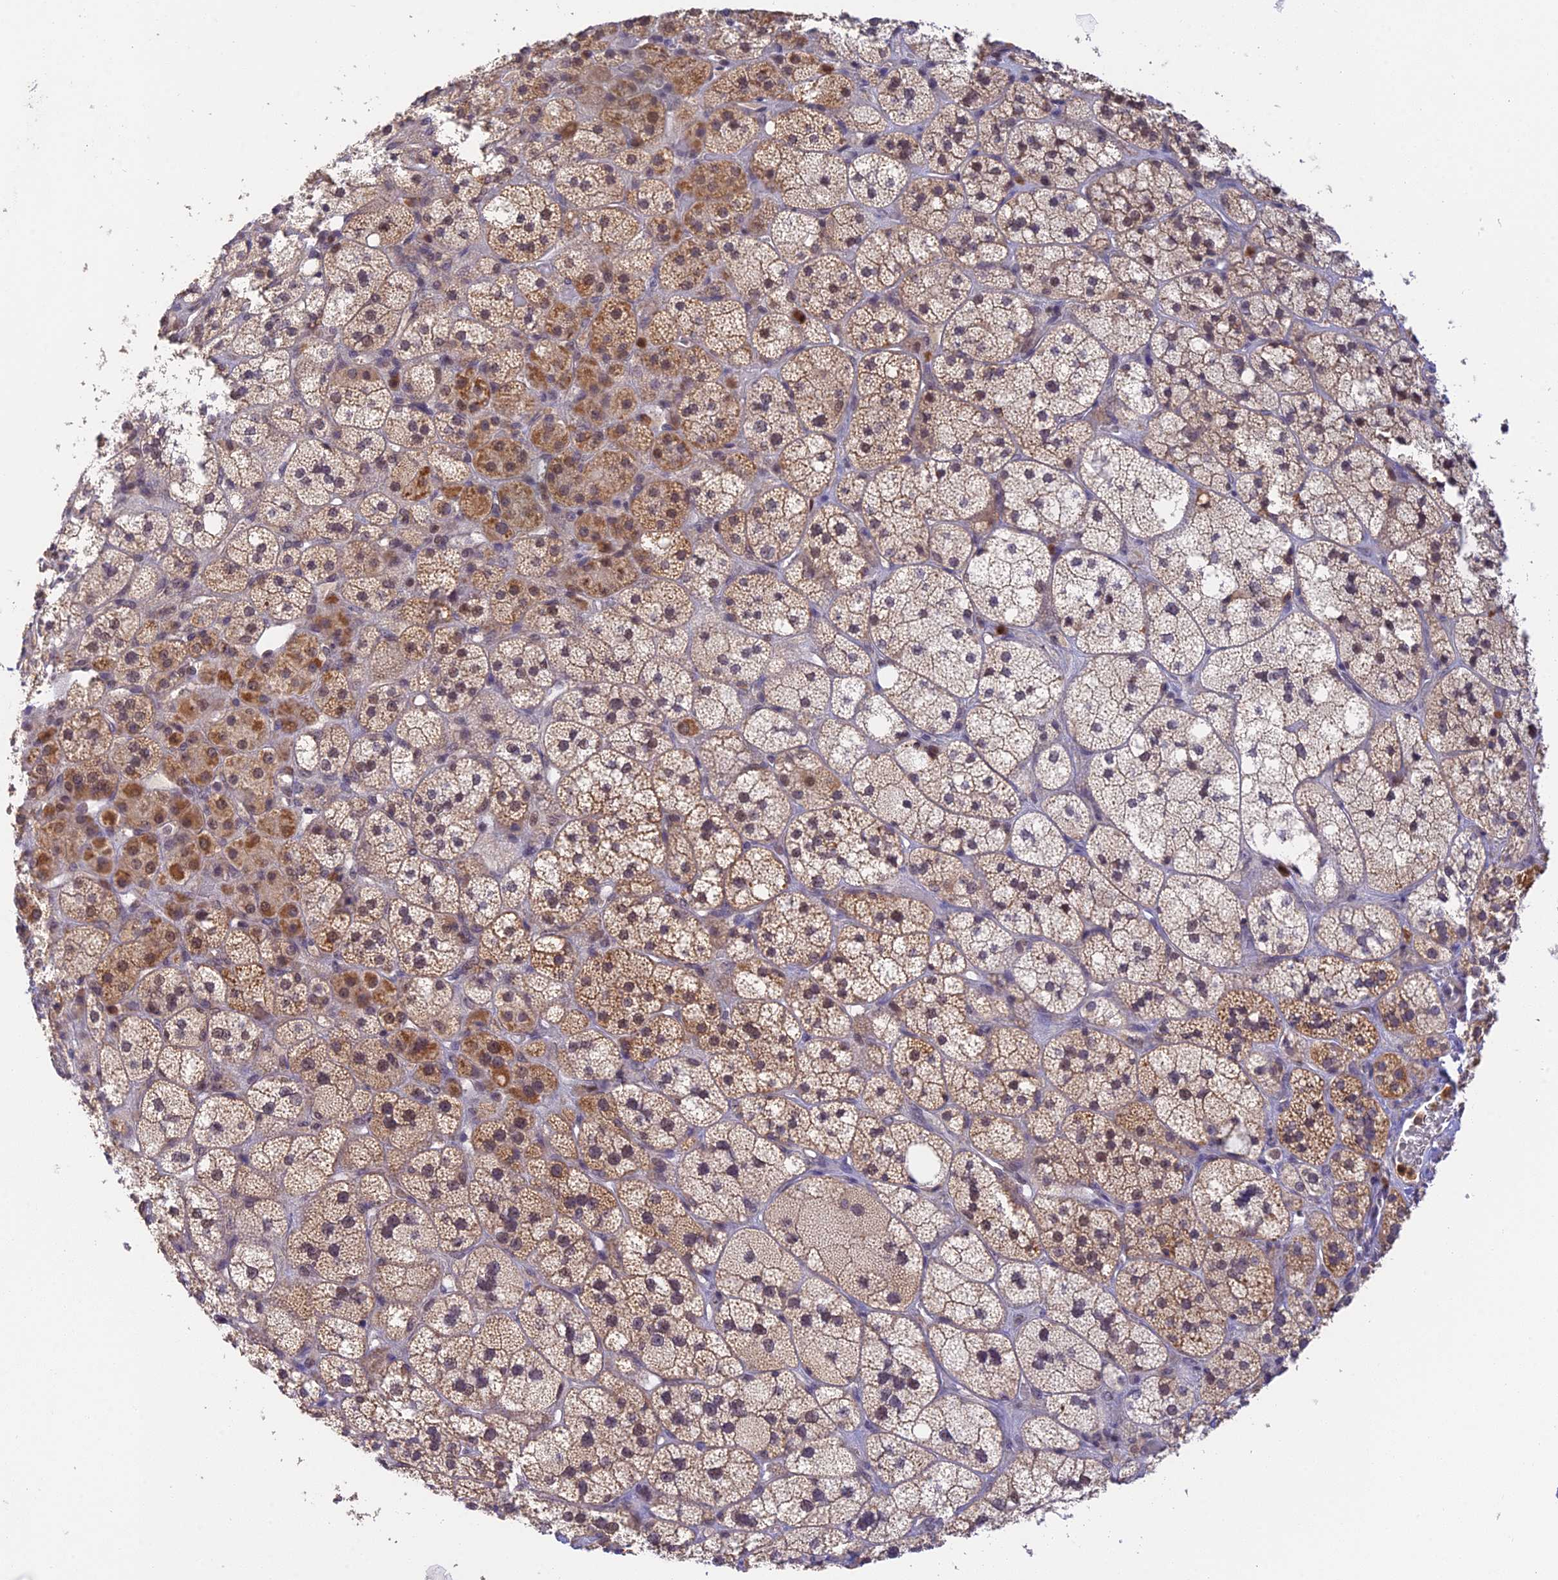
{"staining": {"intensity": "moderate", "quantity": "25%-75%", "location": "cytoplasmic/membranous"}, "tissue": "adrenal gland", "cell_type": "Glandular cells", "image_type": "normal", "snomed": [{"axis": "morphology", "description": "Normal tissue, NOS"}, {"axis": "topography", "description": "Adrenal gland"}], "caption": "High-power microscopy captured an immunohistochemistry (IHC) histopathology image of unremarkable adrenal gland, revealing moderate cytoplasmic/membranous expression in about 25%-75% of glandular cells.", "gene": "PEX16", "patient": {"sex": "male", "age": 61}}